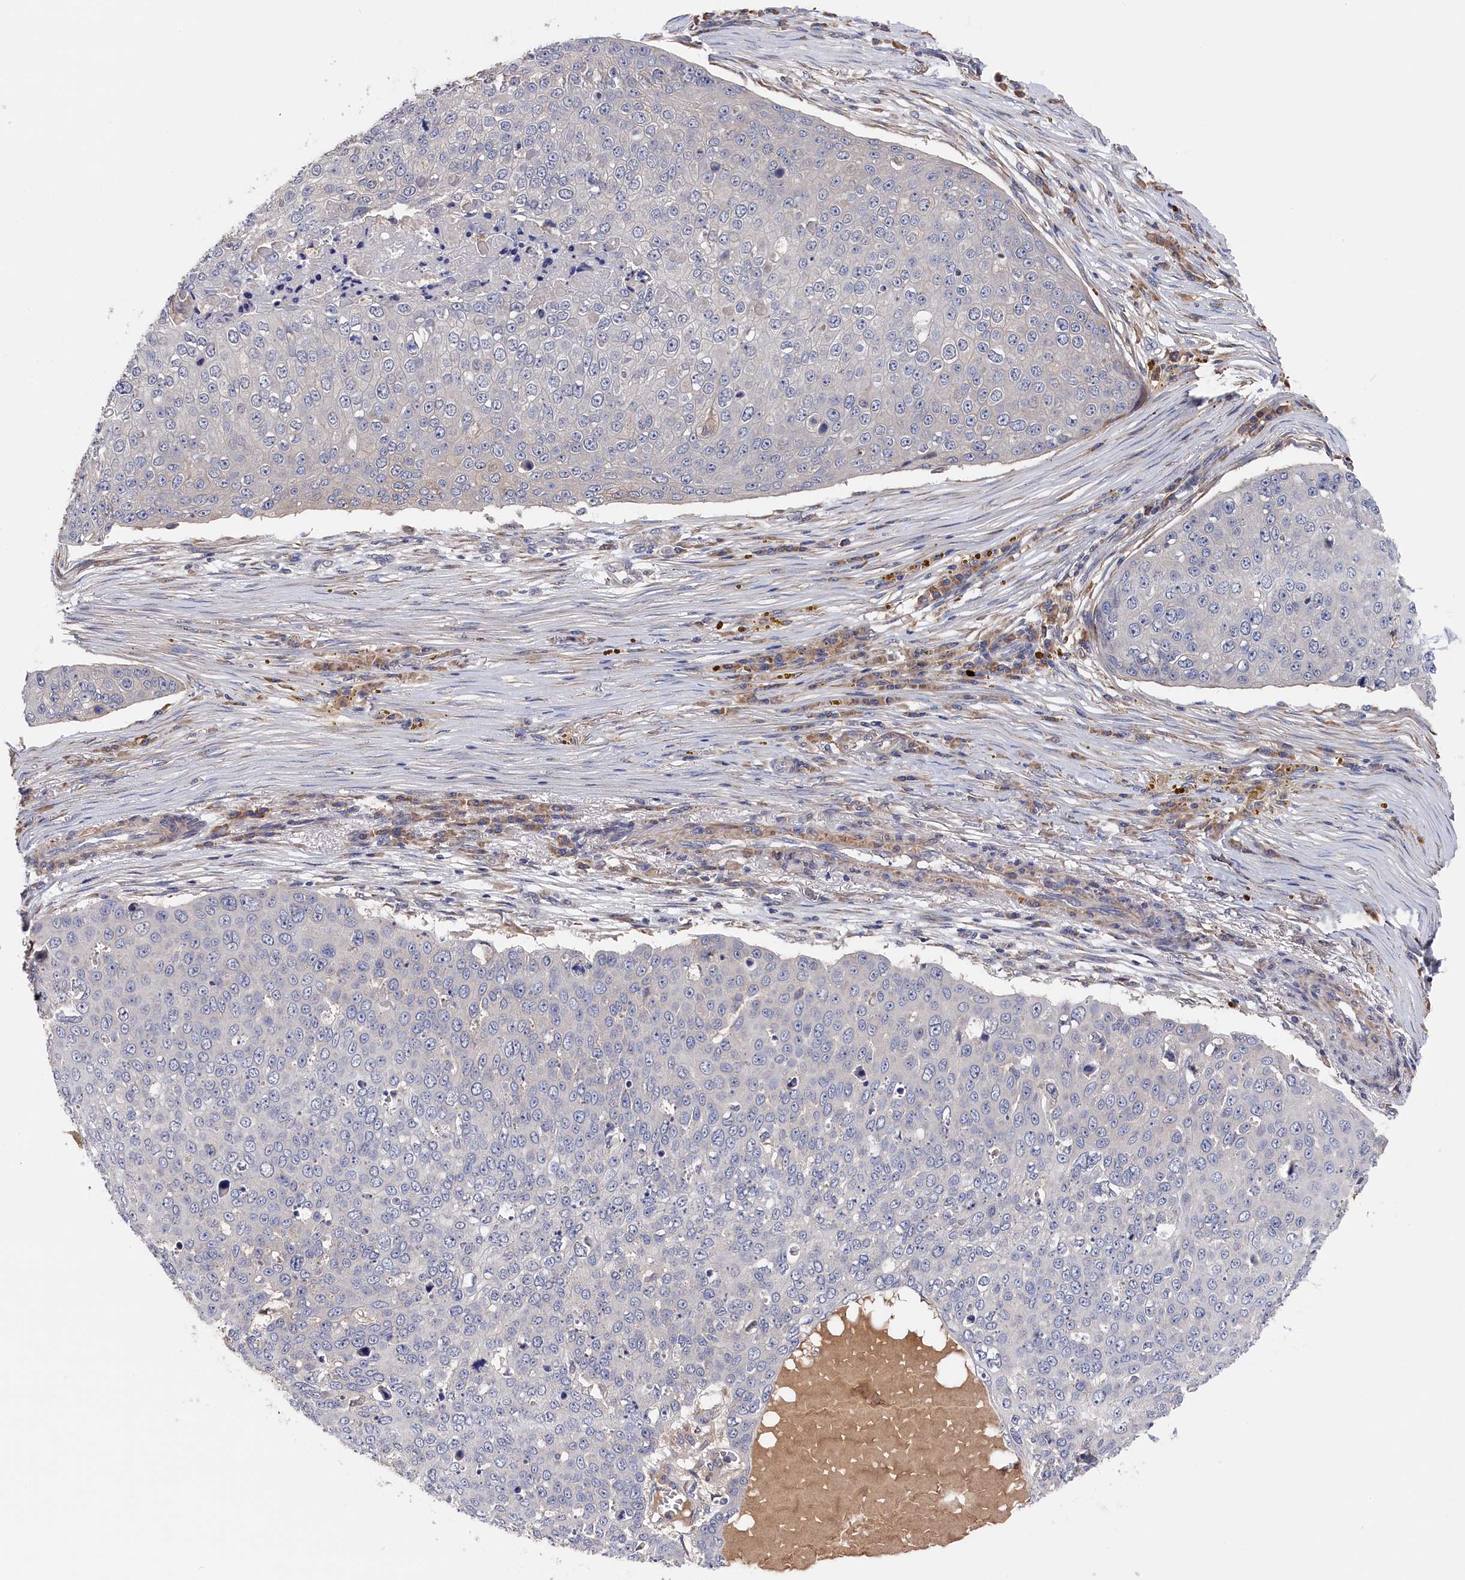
{"staining": {"intensity": "negative", "quantity": "none", "location": "none"}, "tissue": "skin cancer", "cell_type": "Tumor cells", "image_type": "cancer", "snomed": [{"axis": "morphology", "description": "Squamous cell carcinoma, NOS"}, {"axis": "topography", "description": "Skin"}], "caption": "The image reveals no staining of tumor cells in squamous cell carcinoma (skin).", "gene": "CYB5D2", "patient": {"sex": "male", "age": 71}}